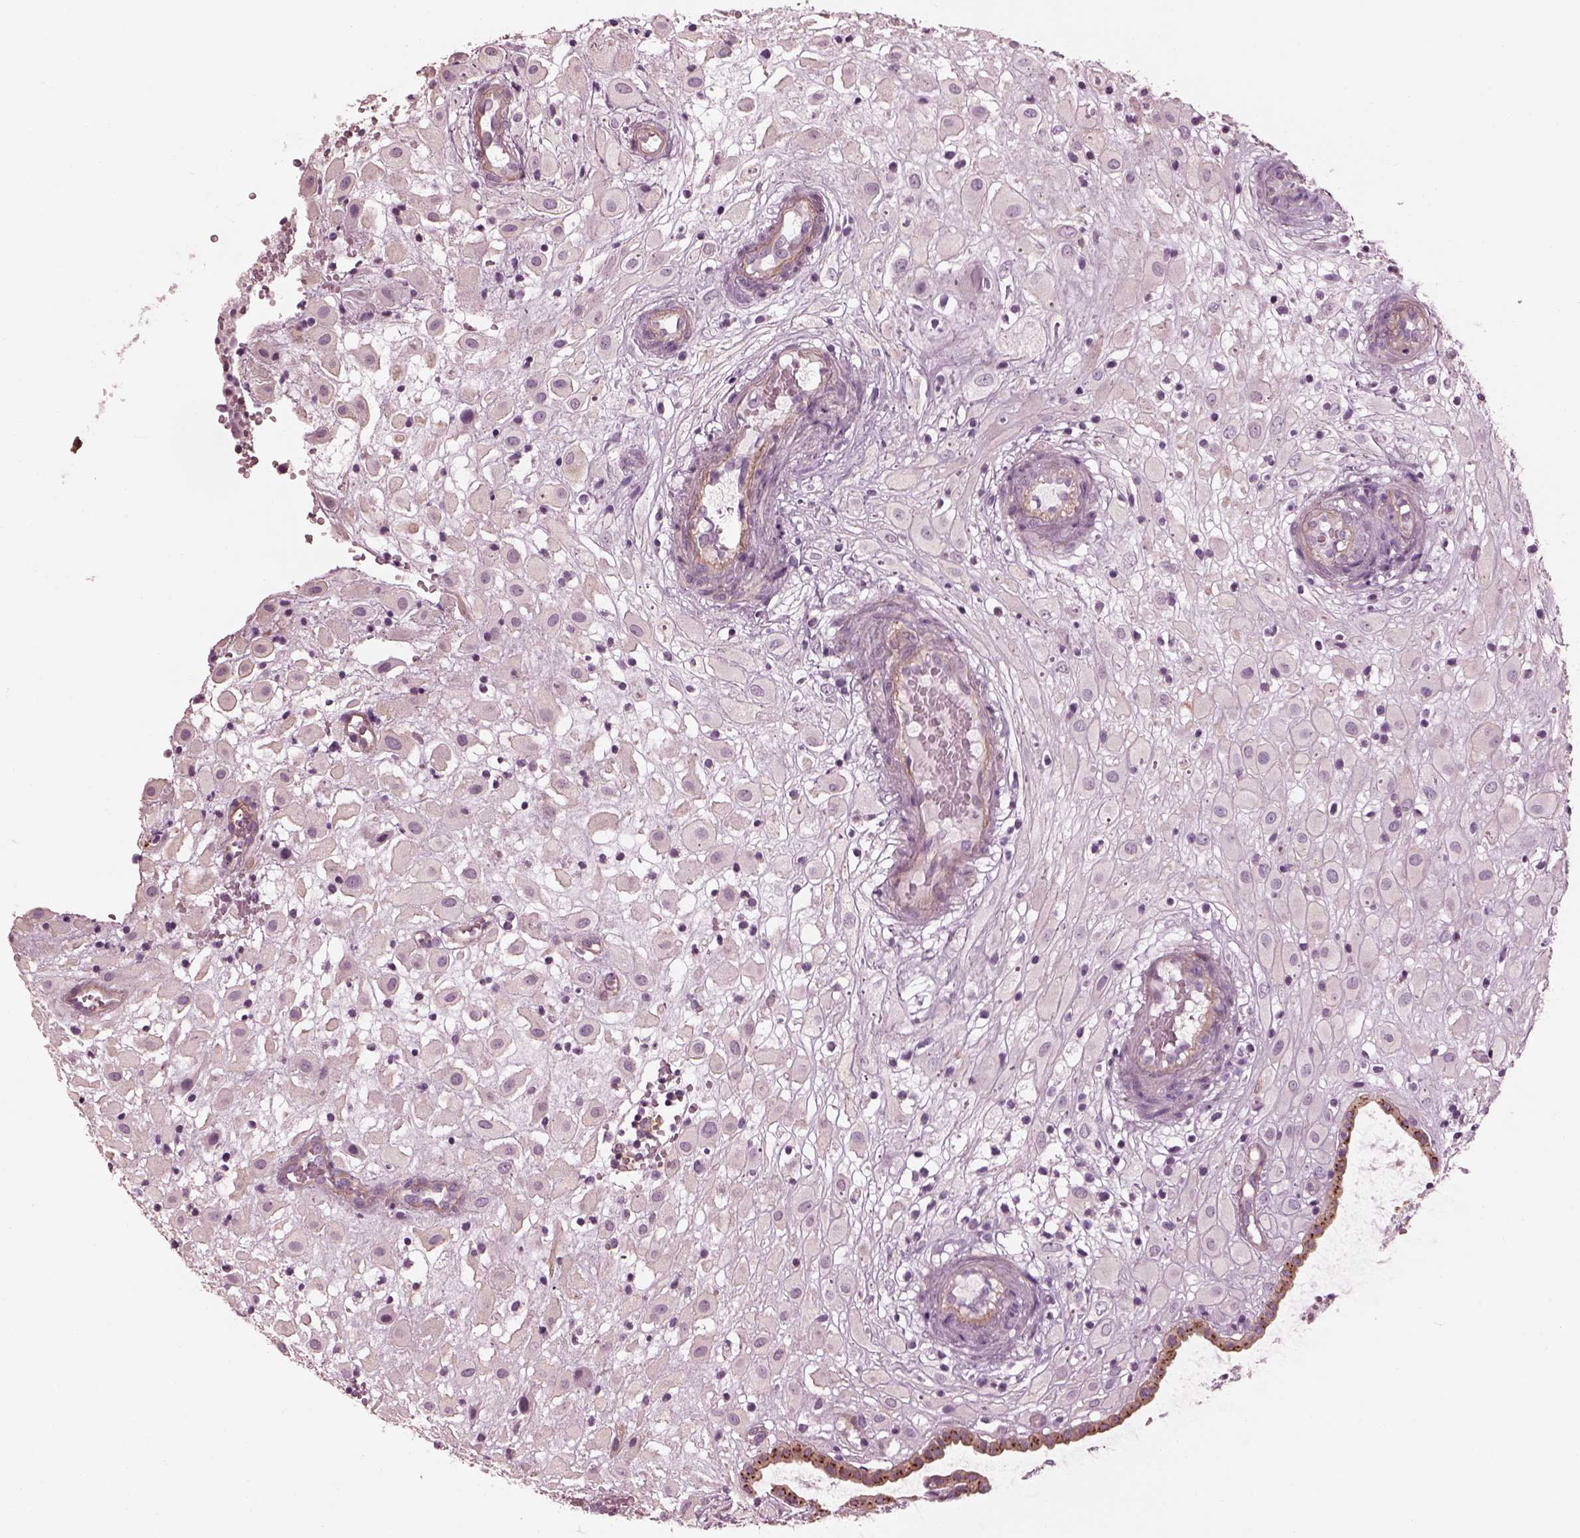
{"staining": {"intensity": "negative", "quantity": "none", "location": "none"}, "tissue": "placenta", "cell_type": "Decidual cells", "image_type": "normal", "snomed": [{"axis": "morphology", "description": "Normal tissue, NOS"}, {"axis": "topography", "description": "Placenta"}], "caption": "This micrograph is of normal placenta stained with IHC to label a protein in brown with the nuclei are counter-stained blue. There is no expression in decidual cells. (DAB immunohistochemistry, high magnification).", "gene": "ELAPOR1", "patient": {"sex": "female", "age": 24}}